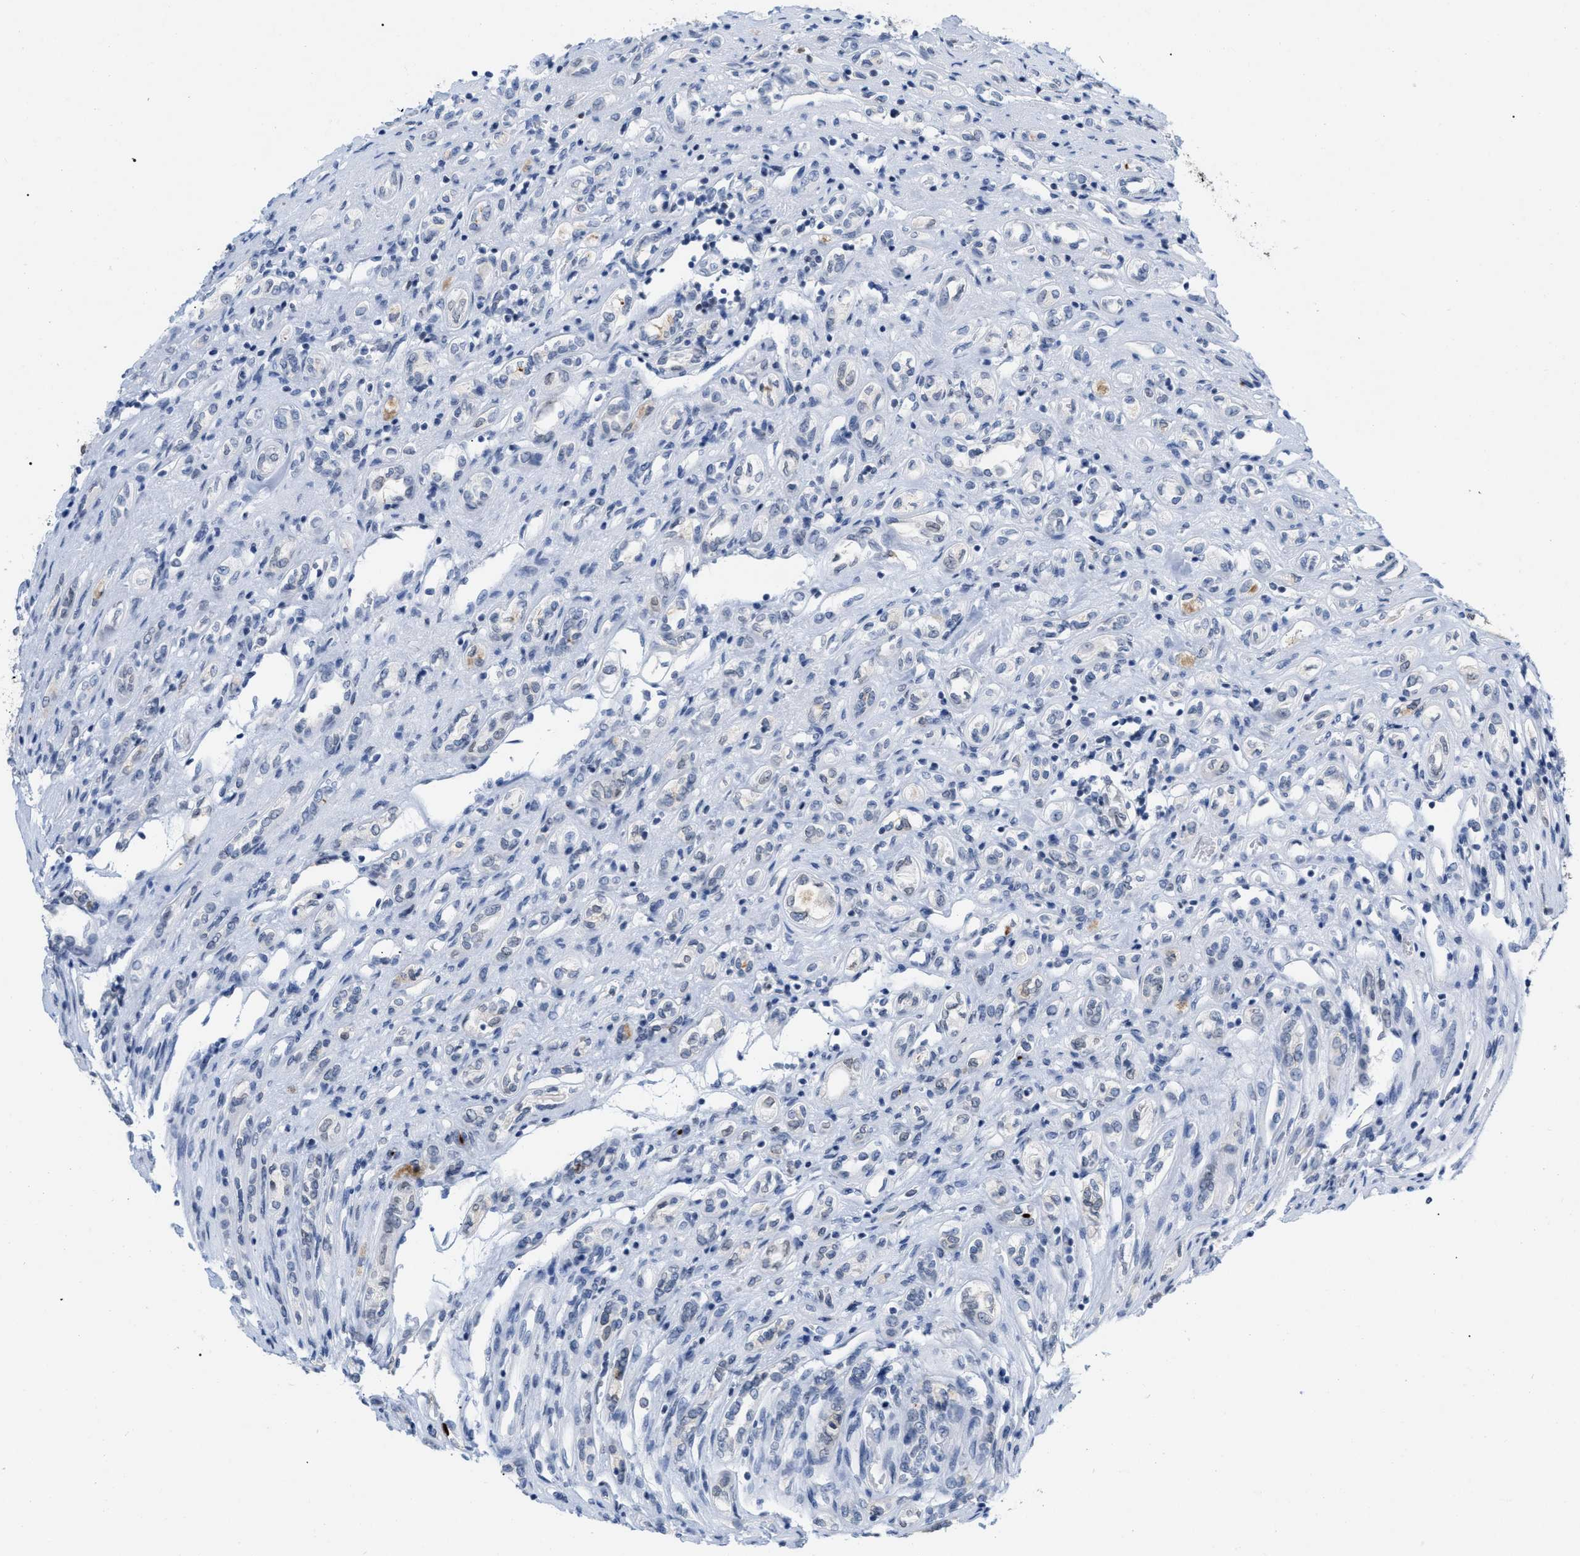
{"staining": {"intensity": "negative", "quantity": "none", "location": "none"}, "tissue": "renal cancer", "cell_type": "Tumor cells", "image_type": "cancer", "snomed": [{"axis": "morphology", "description": "Adenocarcinoma, NOS"}, {"axis": "topography", "description": "Kidney"}], "caption": "Adenocarcinoma (renal) was stained to show a protein in brown. There is no significant expression in tumor cells.", "gene": "TPR", "patient": {"sex": "female", "age": 70}}